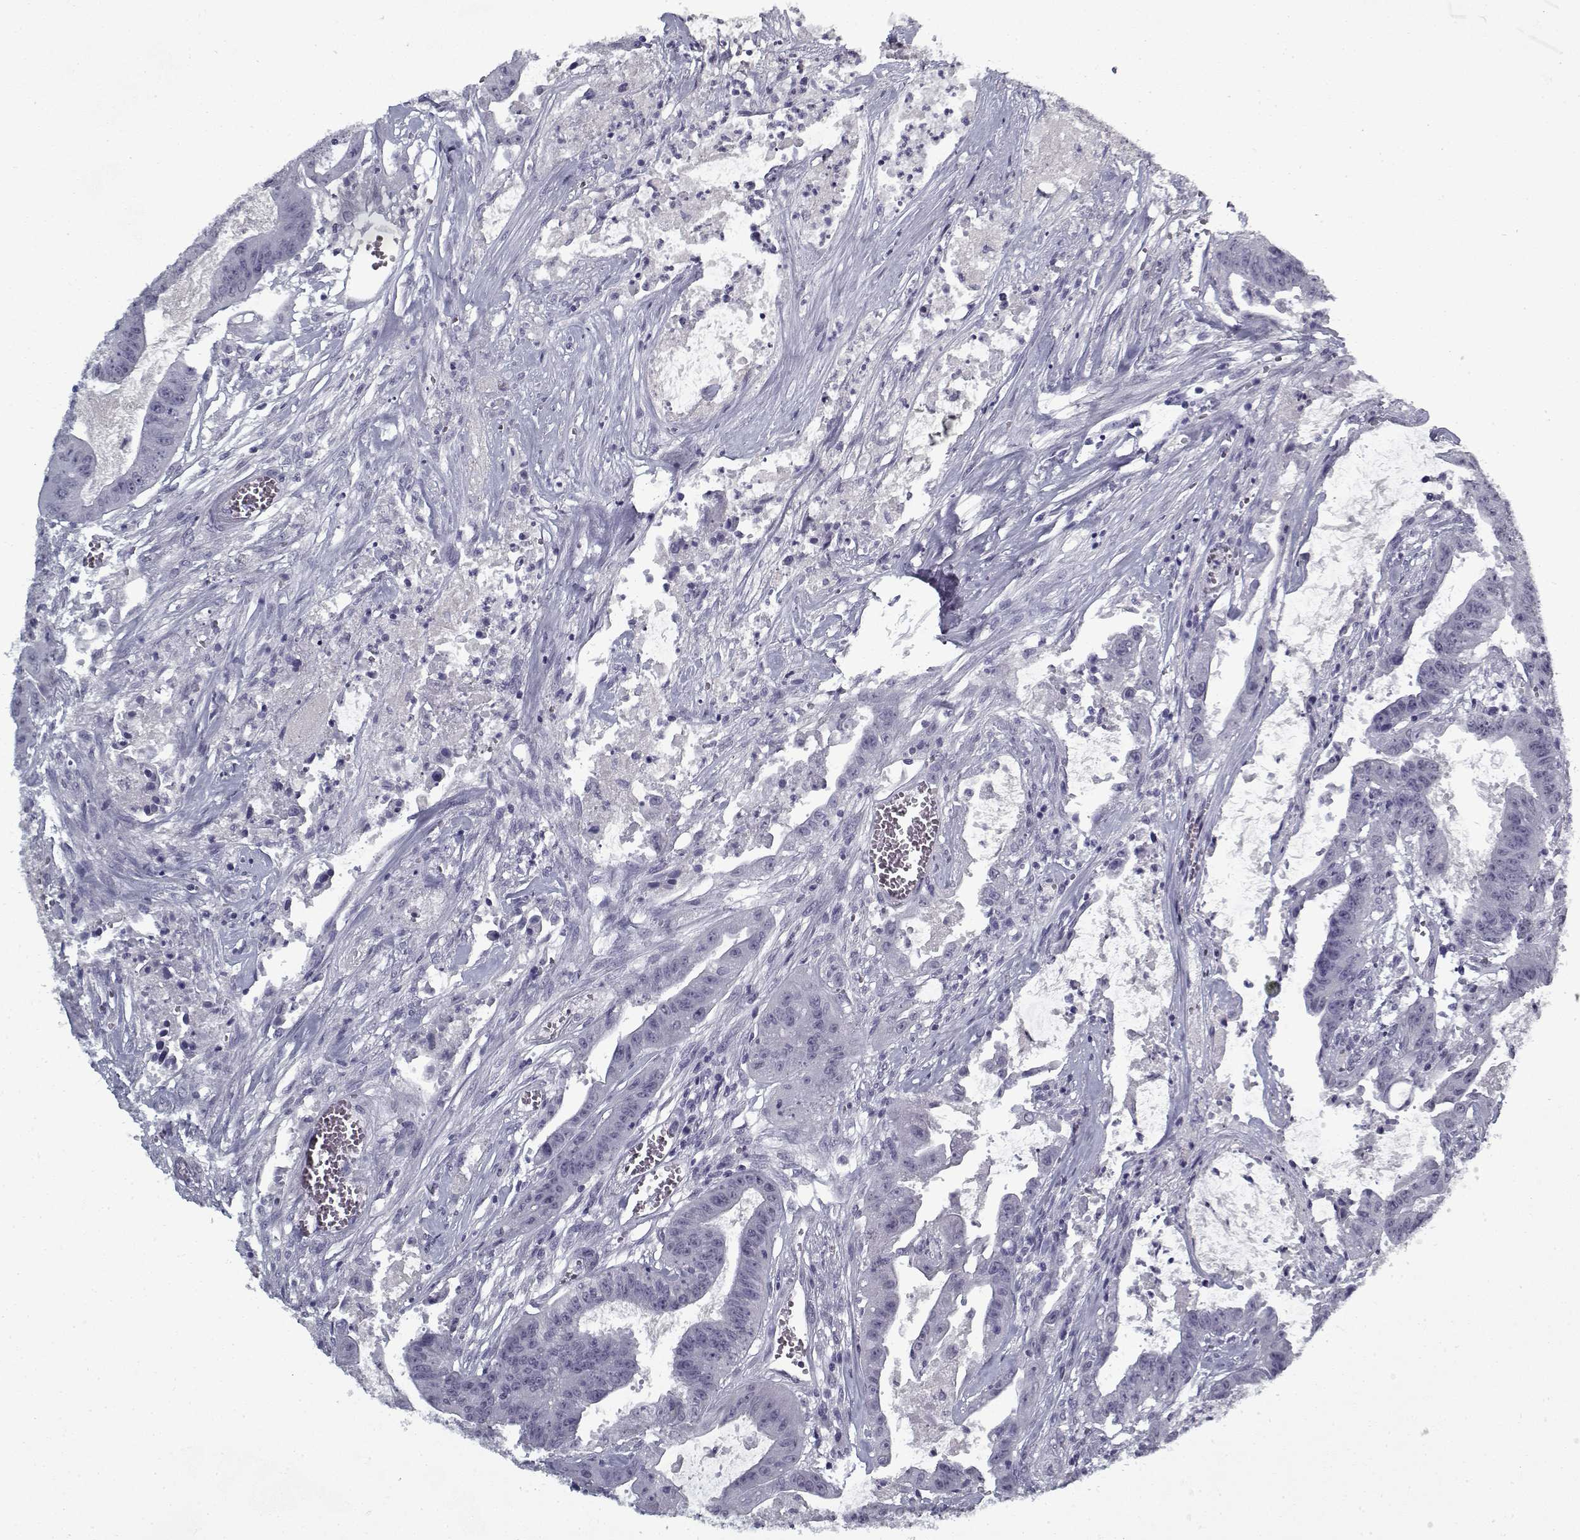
{"staining": {"intensity": "negative", "quantity": "none", "location": "none"}, "tissue": "colorectal cancer", "cell_type": "Tumor cells", "image_type": "cancer", "snomed": [{"axis": "morphology", "description": "Adenocarcinoma, NOS"}, {"axis": "topography", "description": "Colon"}], "caption": "The histopathology image displays no significant expression in tumor cells of colorectal cancer (adenocarcinoma).", "gene": "RNF32", "patient": {"sex": "male", "age": 33}}